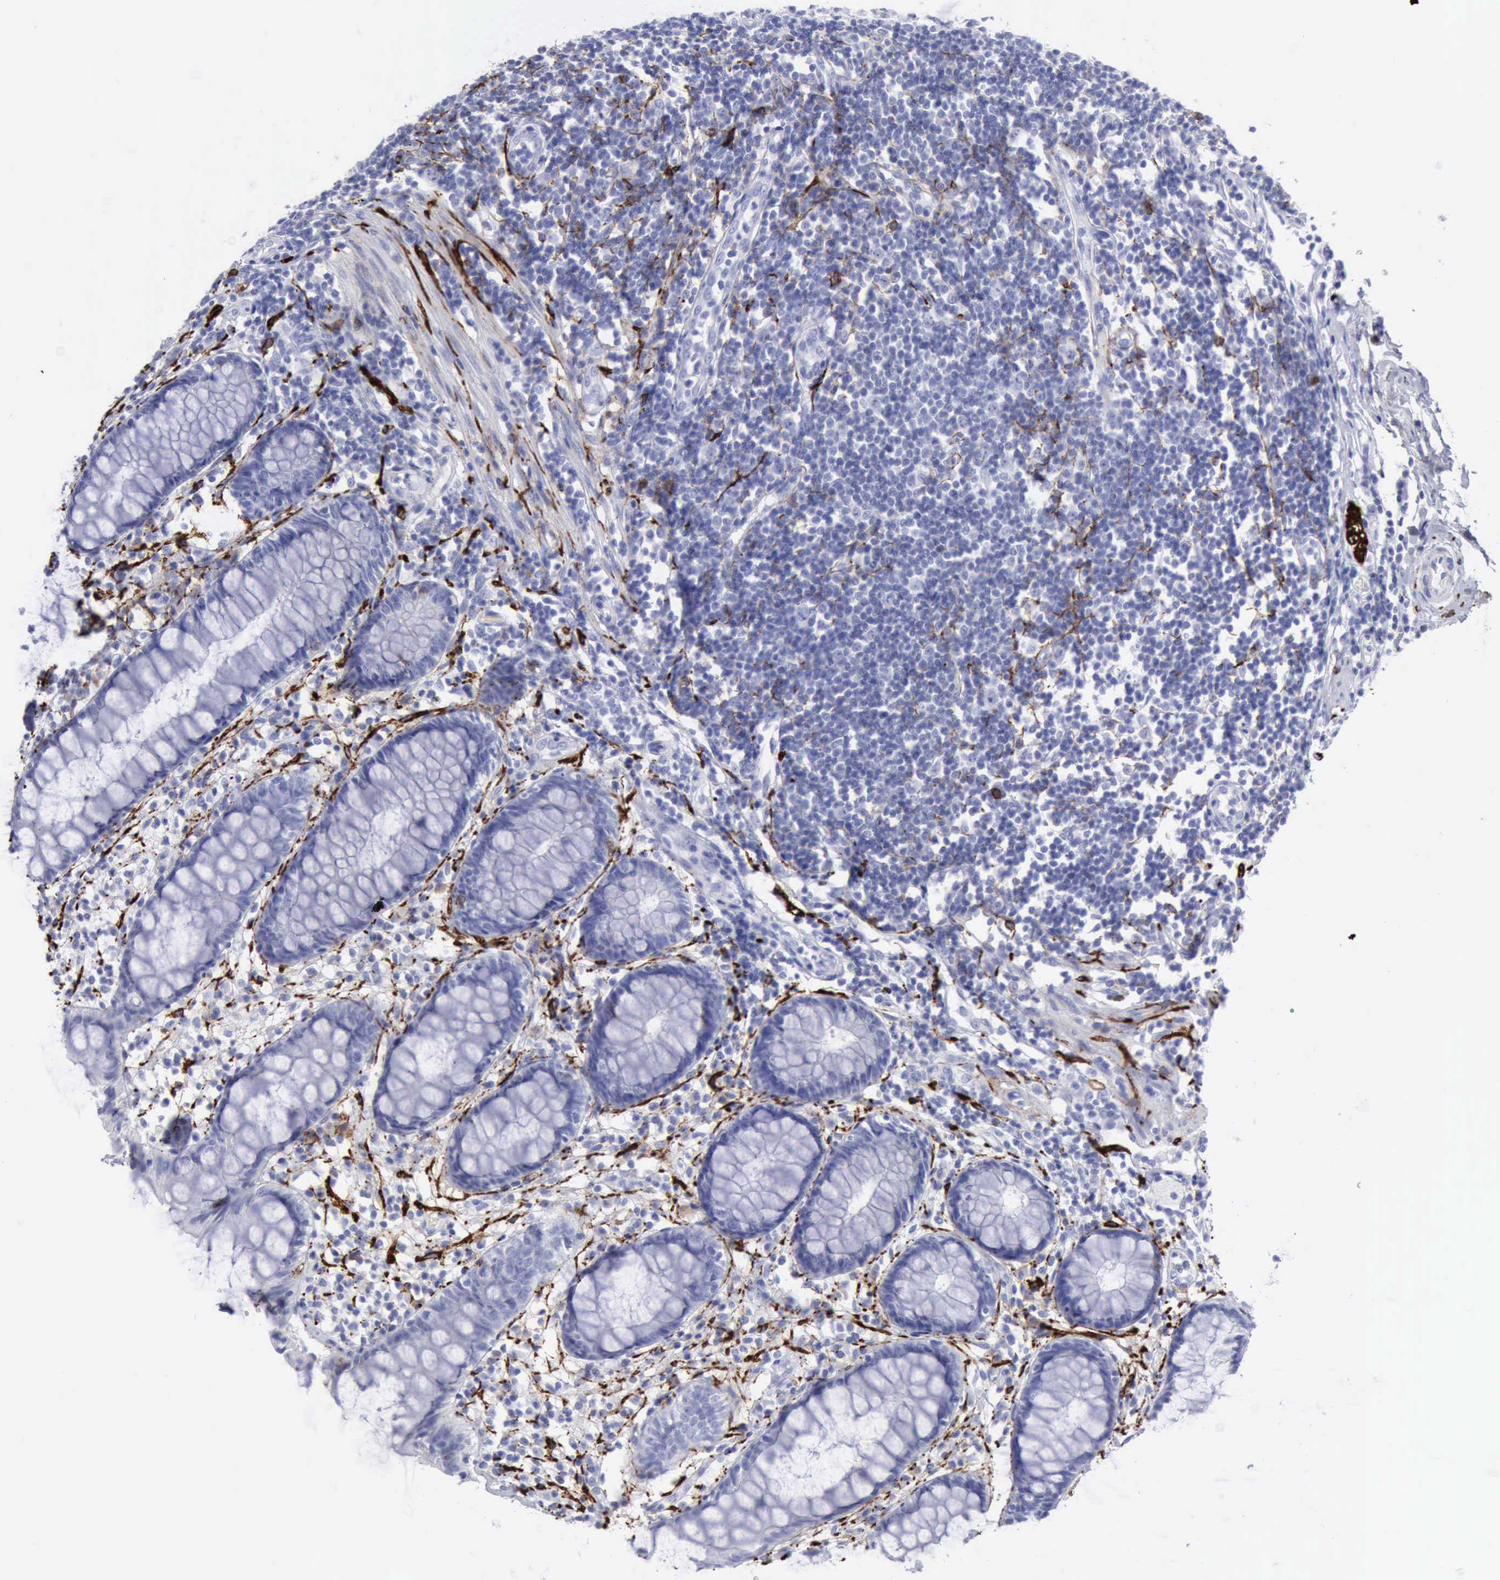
{"staining": {"intensity": "negative", "quantity": "none", "location": "none"}, "tissue": "rectum", "cell_type": "Glandular cells", "image_type": "normal", "snomed": [{"axis": "morphology", "description": "Normal tissue, NOS"}, {"axis": "topography", "description": "Rectum"}], "caption": "High power microscopy micrograph of an immunohistochemistry (IHC) image of benign rectum, revealing no significant staining in glandular cells. (DAB (3,3'-diaminobenzidine) IHC with hematoxylin counter stain).", "gene": "NCAM1", "patient": {"sex": "female", "age": 66}}